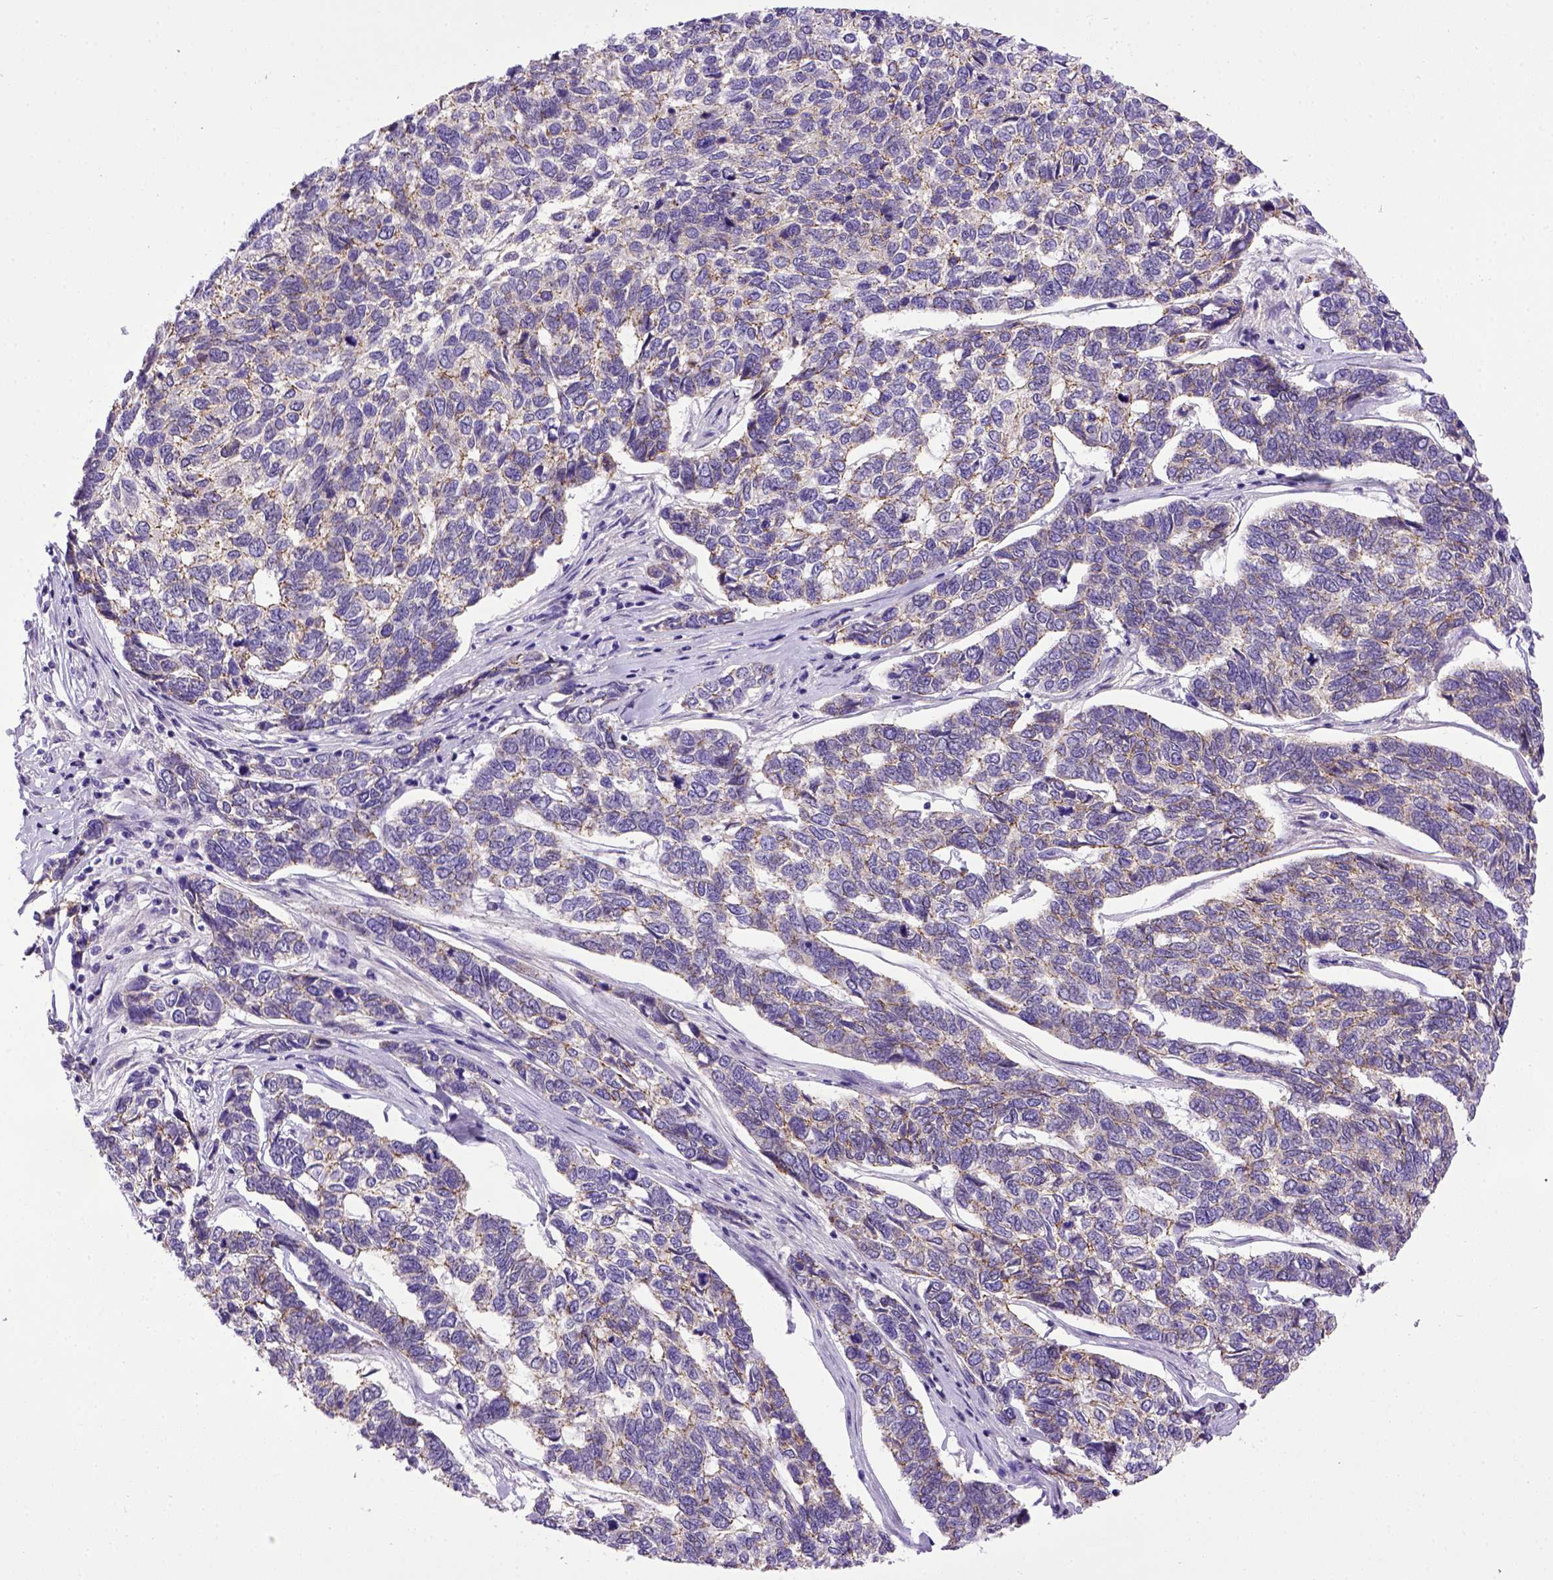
{"staining": {"intensity": "weak", "quantity": "25%-75%", "location": "cytoplasmic/membranous"}, "tissue": "skin cancer", "cell_type": "Tumor cells", "image_type": "cancer", "snomed": [{"axis": "morphology", "description": "Basal cell carcinoma"}, {"axis": "topography", "description": "Skin"}], "caption": "Protein expression analysis of skin cancer (basal cell carcinoma) exhibits weak cytoplasmic/membranous staining in approximately 25%-75% of tumor cells.", "gene": "CDH1", "patient": {"sex": "female", "age": 65}}